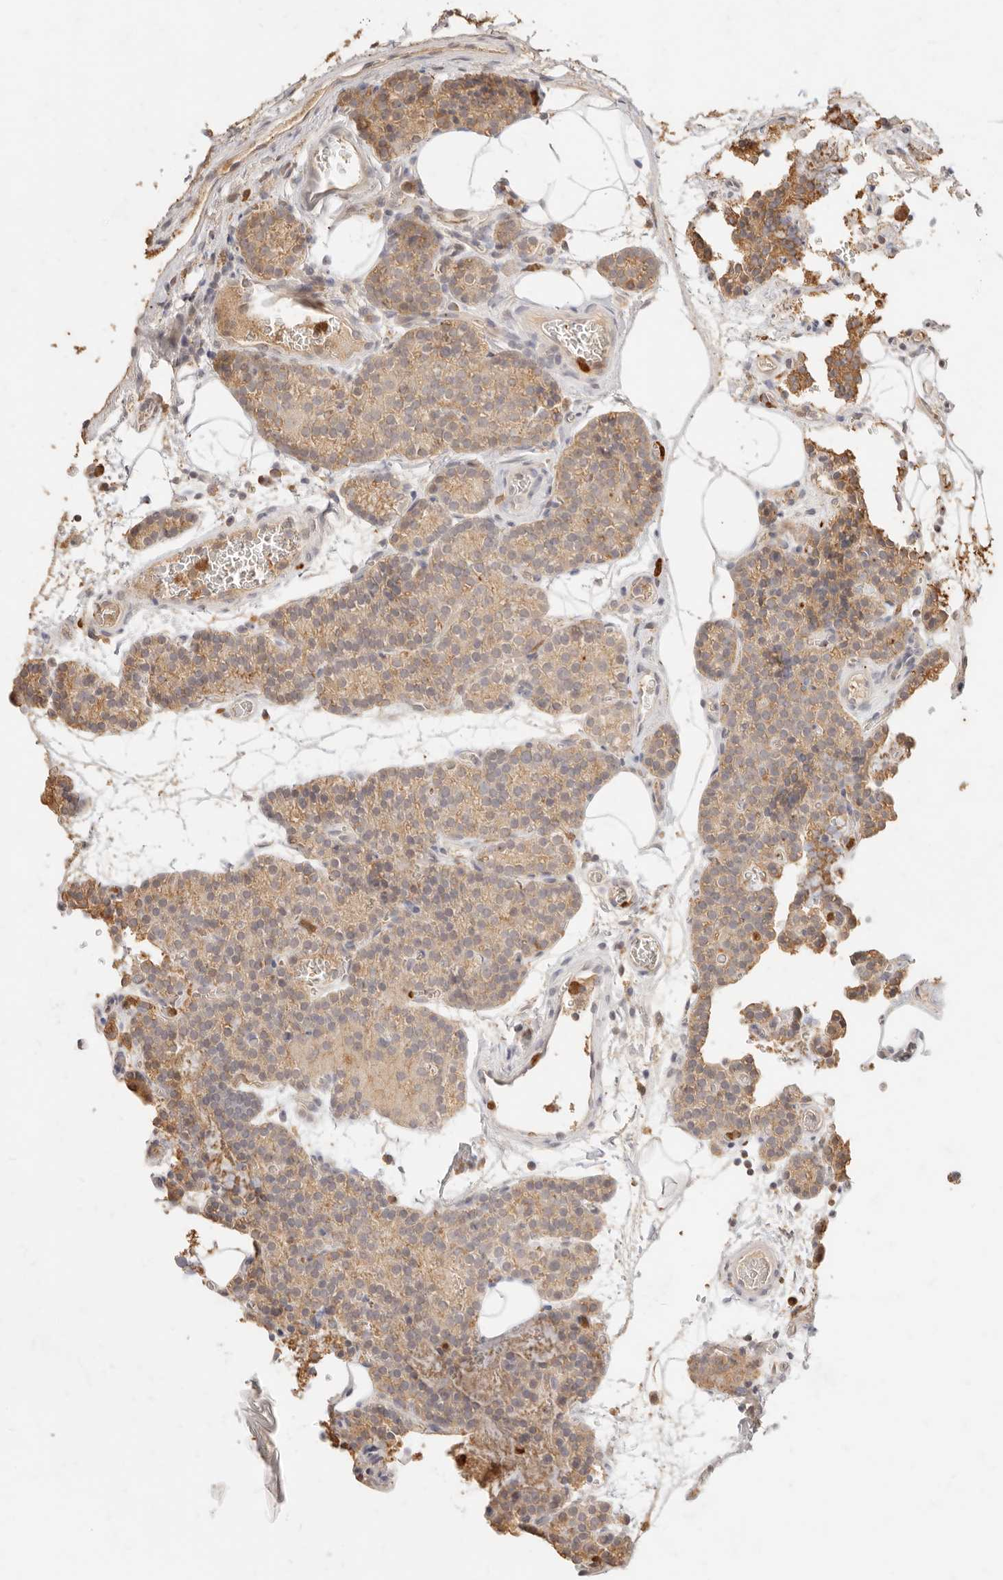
{"staining": {"intensity": "moderate", "quantity": ">75%", "location": "cytoplasmic/membranous"}, "tissue": "parathyroid gland", "cell_type": "Glandular cells", "image_type": "normal", "snomed": [{"axis": "morphology", "description": "Normal tissue, NOS"}, {"axis": "topography", "description": "Parathyroid gland"}], "caption": "Human parathyroid gland stained with a brown dye shows moderate cytoplasmic/membranous positive expression in about >75% of glandular cells.", "gene": "TMTC2", "patient": {"sex": "female", "age": 64}}